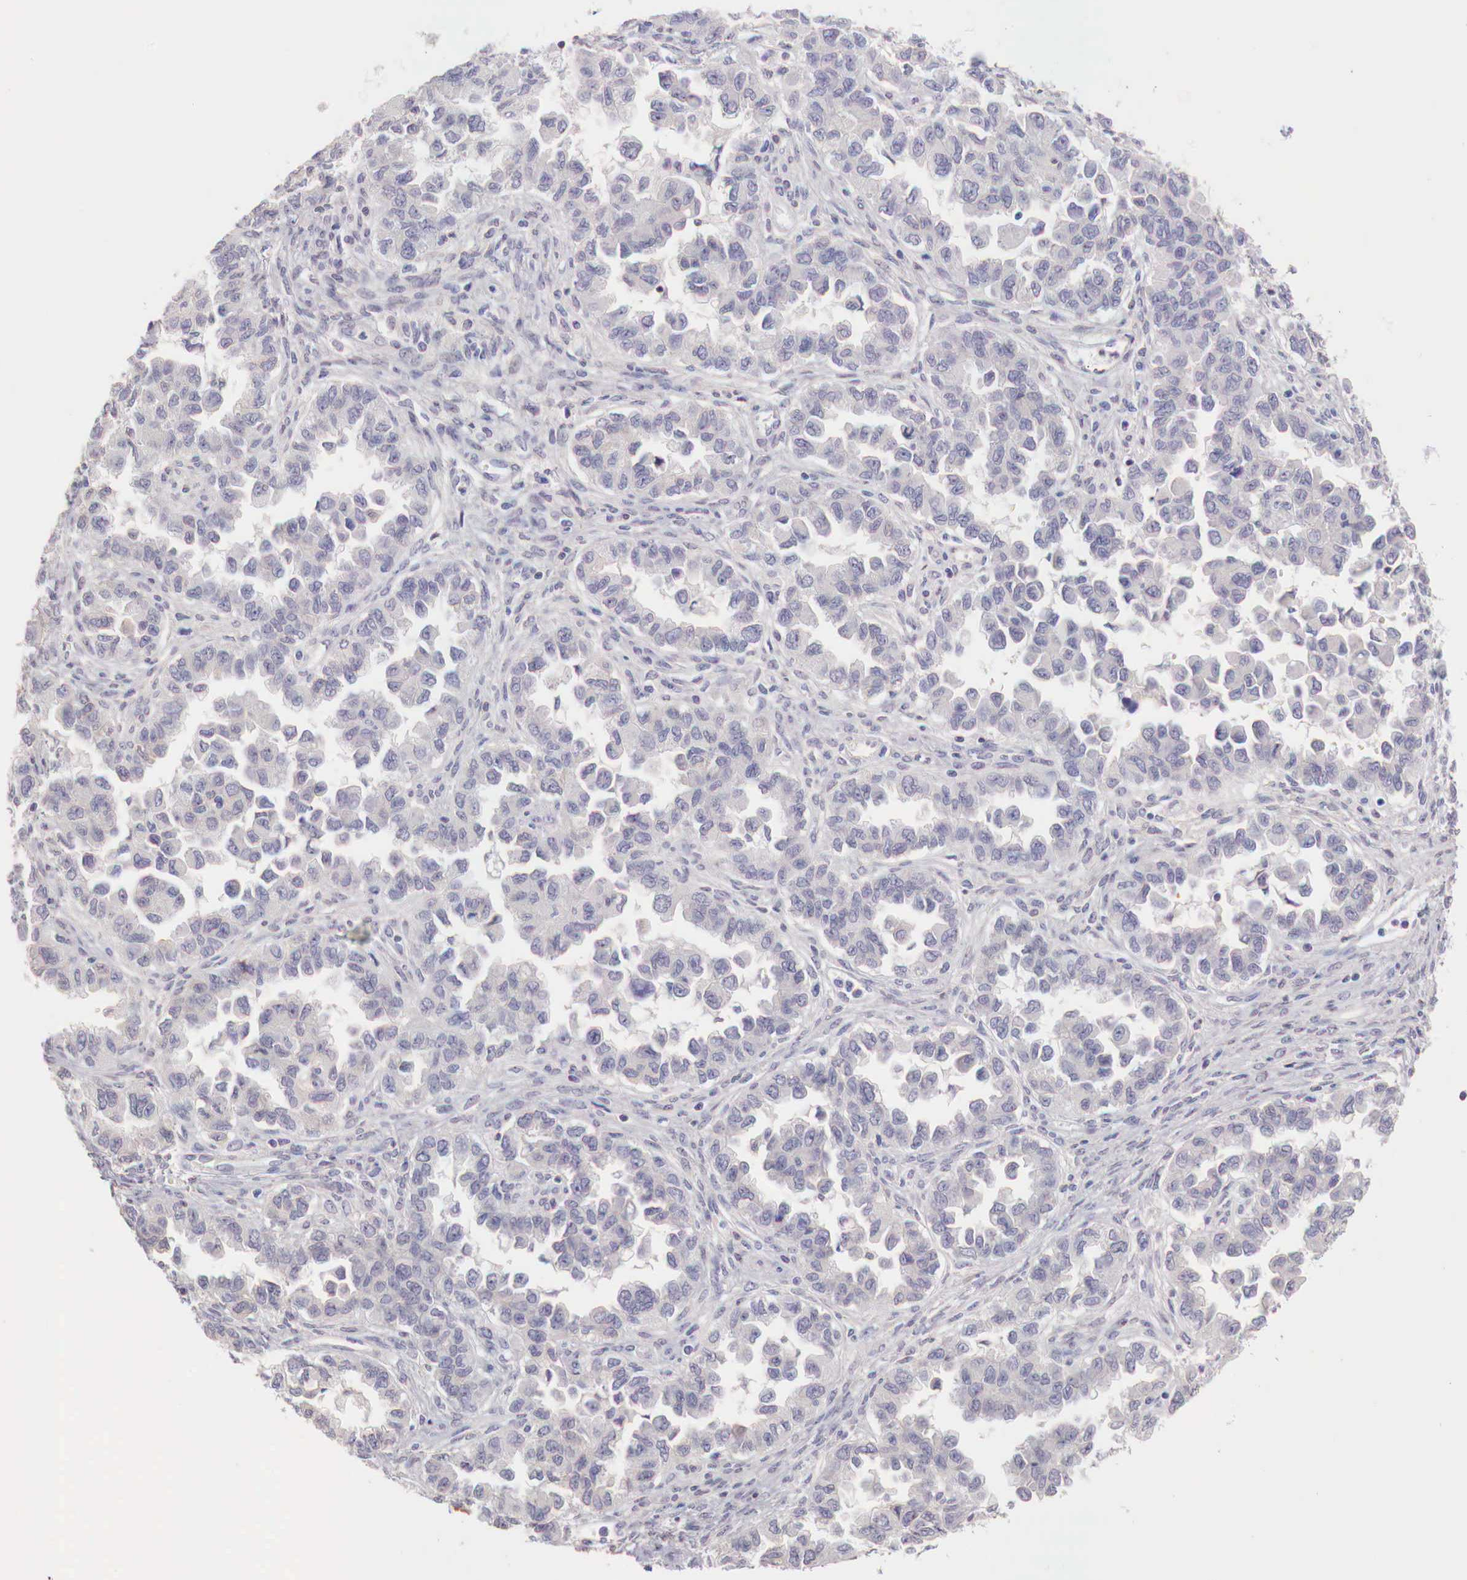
{"staining": {"intensity": "negative", "quantity": "none", "location": "none"}, "tissue": "ovarian cancer", "cell_type": "Tumor cells", "image_type": "cancer", "snomed": [{"axis": "morphology", "description": "Cystadenocarcinoma, serous, NOS"}, {"axis": "topography", "description": "Ovary"}], "caption": "Serous cystadenocarcinoma (ovarian) was stained to show a protein in brown. There is no significant expression in tumor cells.", "gene": "XPNPEP2", "patient": {"sex": "female", "age": 84}}